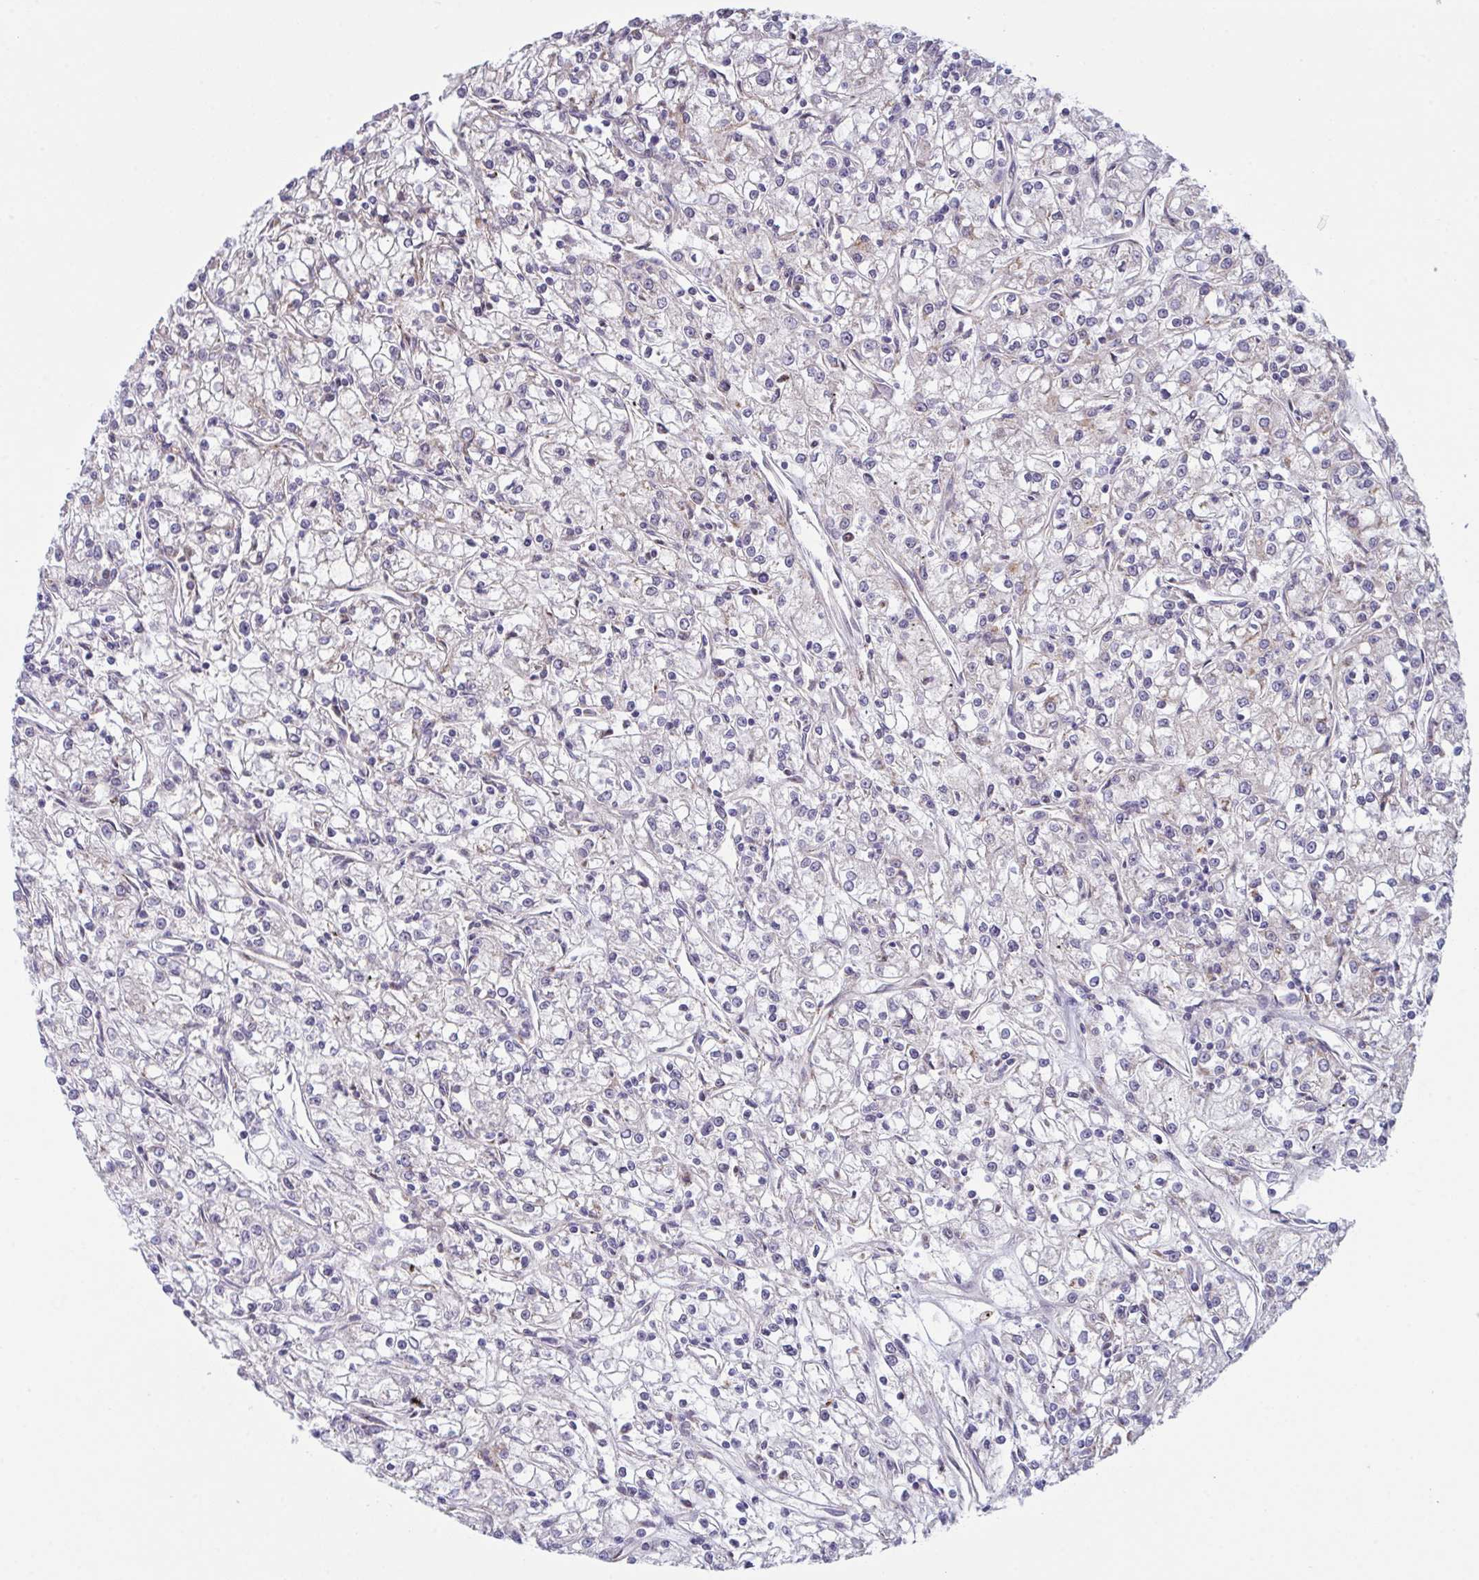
{"staining": {"intensity": "negative", "quantity": "none", "location": "none"}, "tissue": "renal cancer", "cell_type": "Tumor cells", "image_type": "cancer", "snomed": [{"axis": "morphology", "description": "Adenocarcinoma, NOS"}, {"axis": "topography", "description": "Kidney"}], "caption": "This is a image of immunohistochemistry staining of adenocarcinoma (renal), which shows no expression in tumor cells.", "gene": "XAF1", "patient": {"sex": "female", "age": 59}}